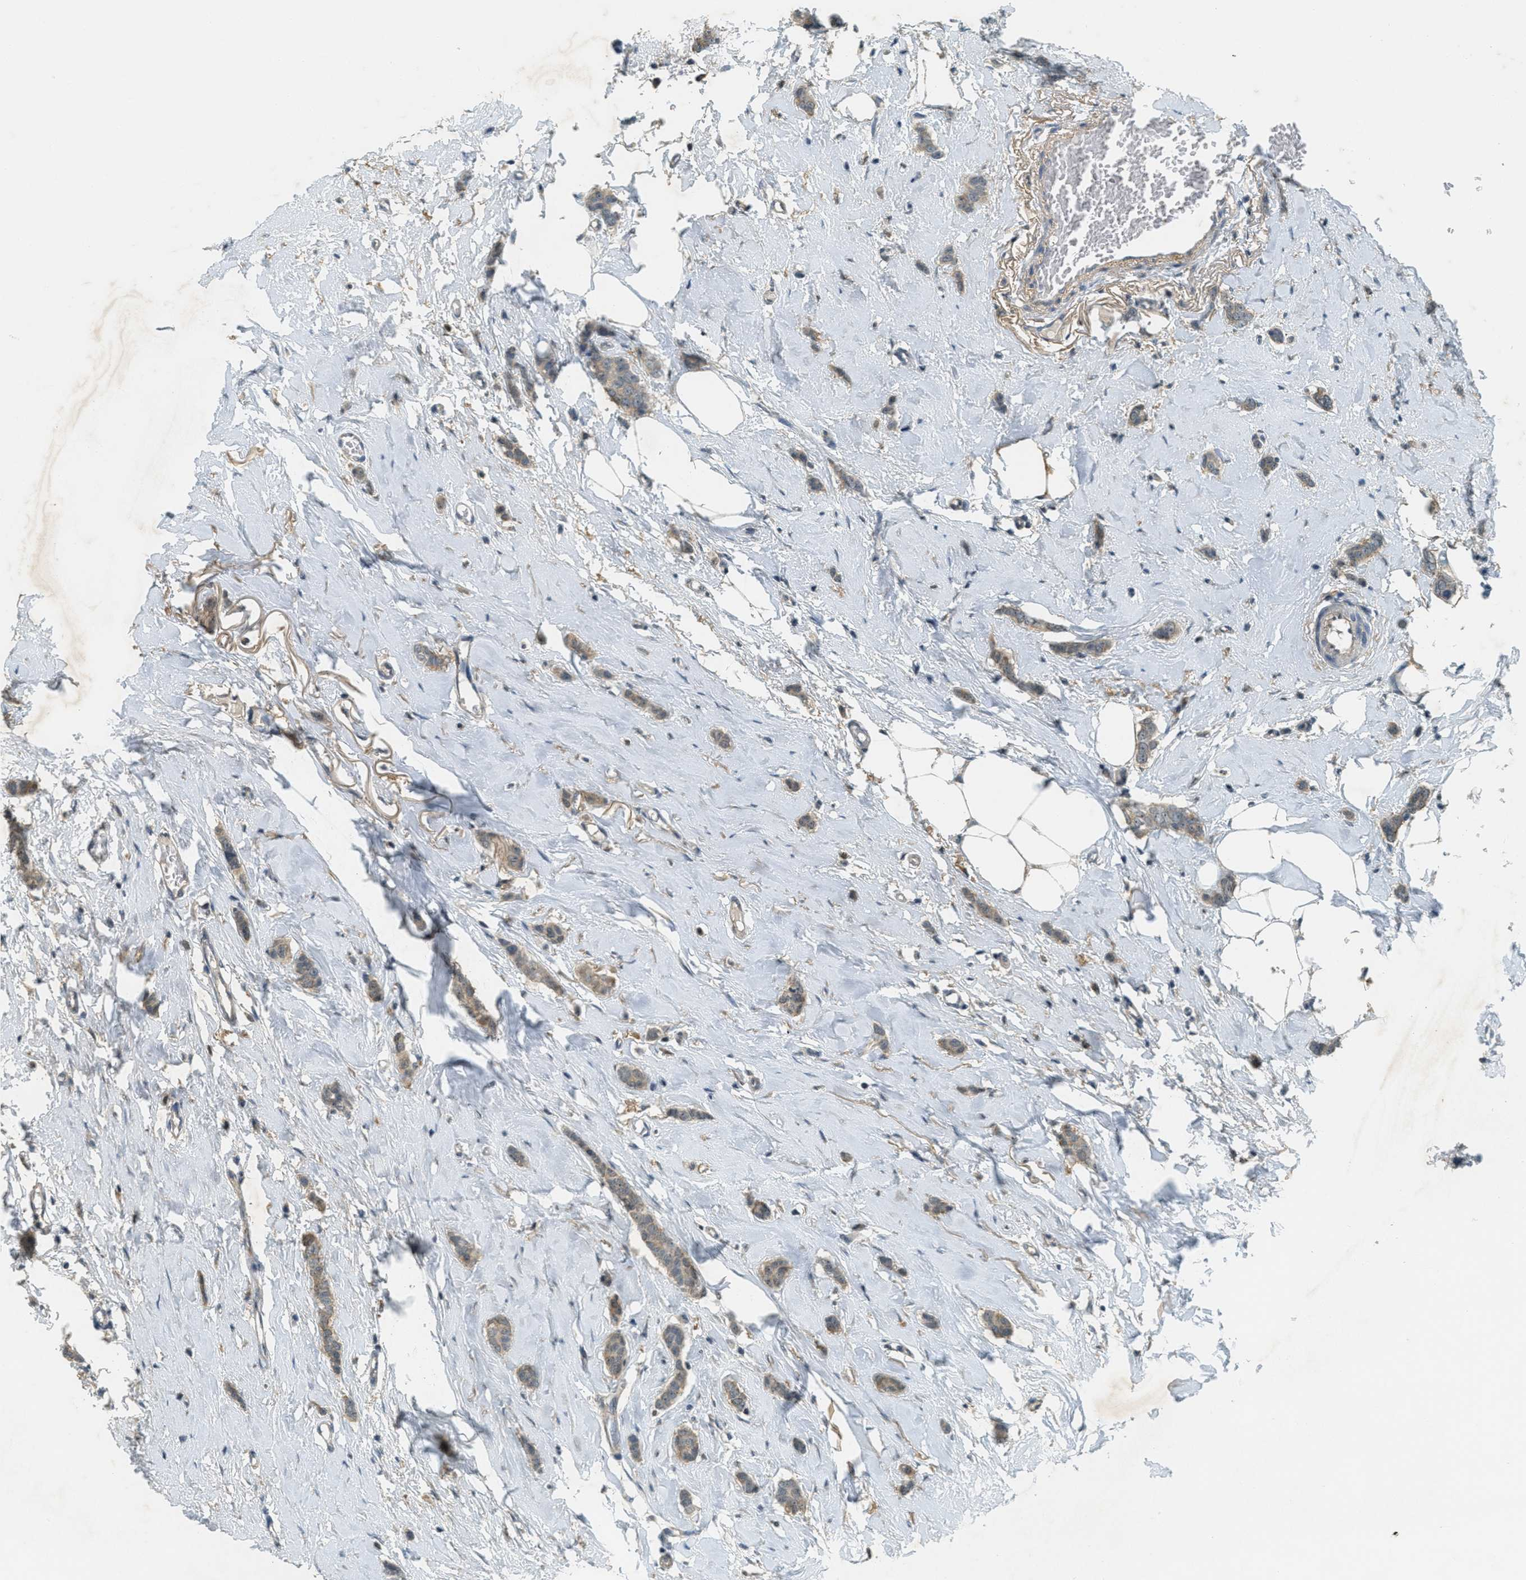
{"staining": {"intensity": "weak", "quantity": ">75%", "location": "cytoplasmic/membranous"}, "tissue": "breast cancer", "cell_type": "Tumor cells", "image_type": "cancer", "snomed": [{"axis": "morphology", "description": "Lobular carcinoma"}, {"axis": "topography", "description": "Skin"}, {"axis": "topography", "description": "Breast"}], "caption": "Protein expression analysis of human breast lobular carcinoma reveals weak cytoplasmic/membranous staining in approximately >75% of tumor cells.", "gene": "TCF20", "patient": {"sex": "female", "age": 46}}